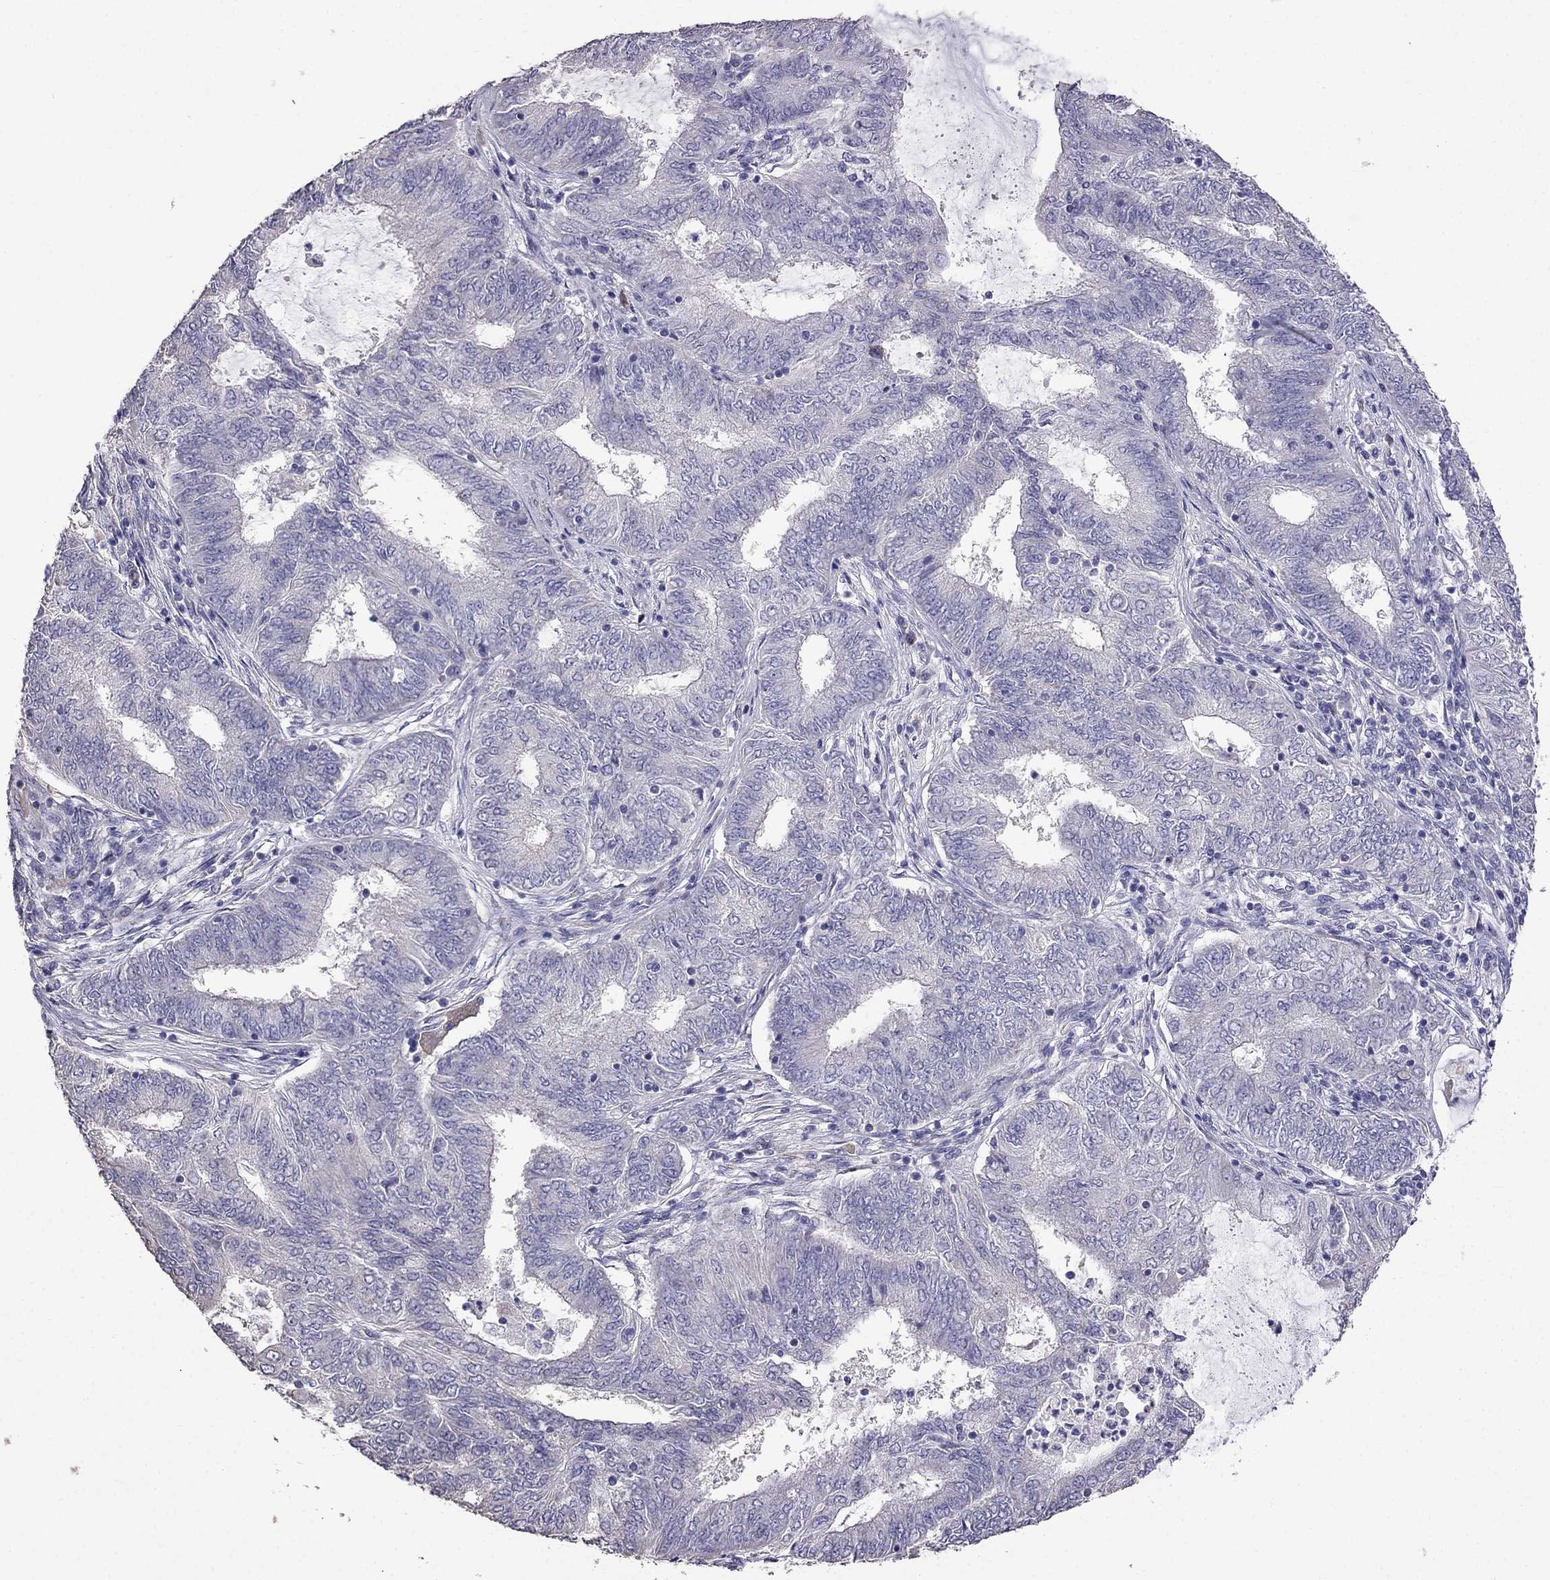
{"staining": {"intensity": "negative", "quantity": "none", "location": "none"}, "tissue": "endometrial cancer", "cell_type": "Tumor cells", "image_type": "cancer", "snomed": [{"axis": "morphology", "description": "Adenocarcinoma, NOS"}, {"axis": "topography", "description": "Endometrium"}], "caption": "DAB (3,3'-diaminobenzidine) immunohistochemical staining of human endometrial cancer displays no significant expression in tumor cells.", "gene": "AK5", "patient": {"sex": "female", "age": 62}}